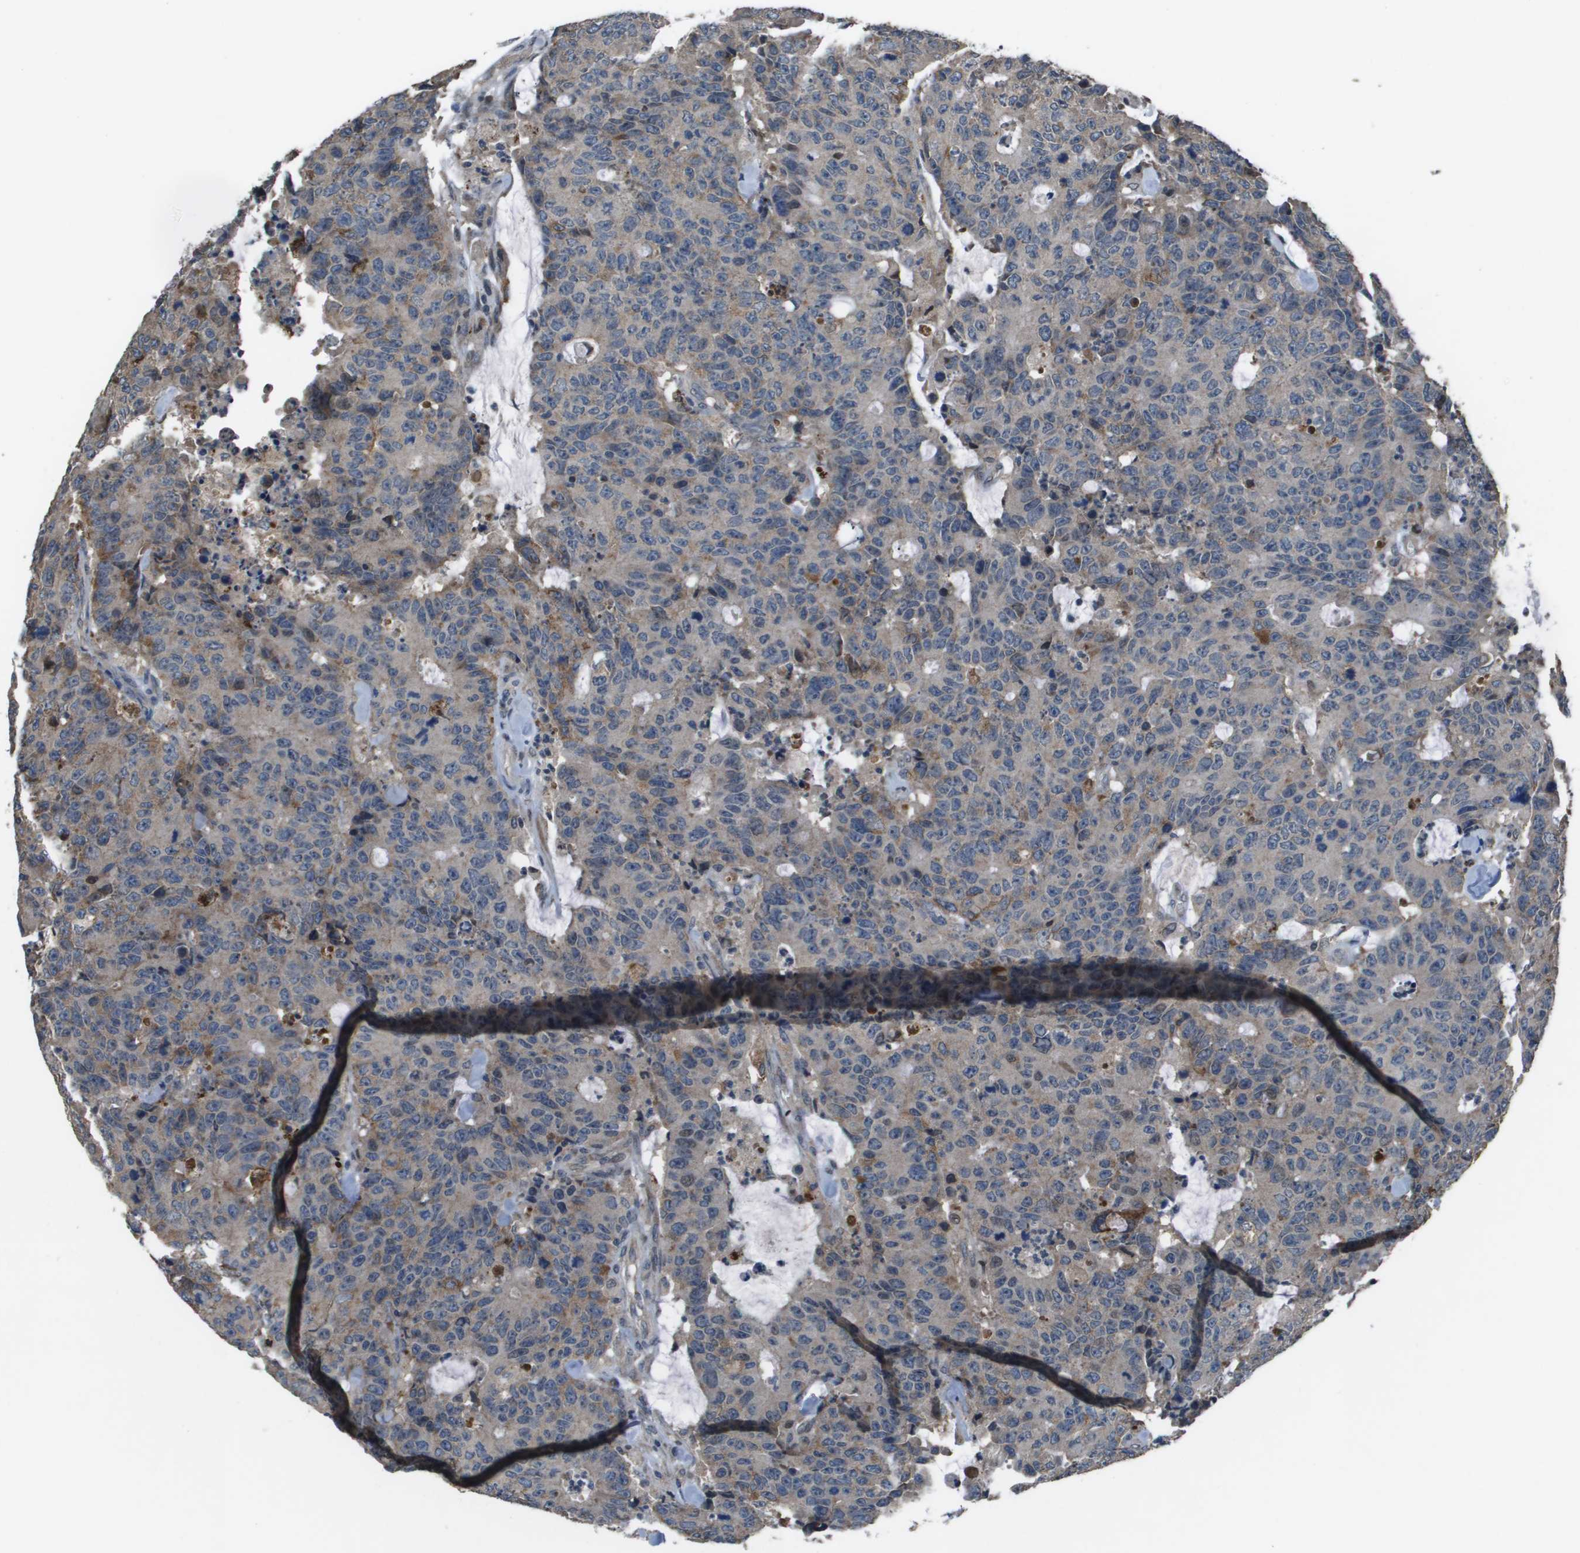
{"staining": {"intensity": "weak", "quantity": "<25%", "location": "cytoplasmic/membranous"}, "tissue": "colorectal cancer", "cell_type": "Tumor cells", "image_type": "cancer", "snomed": [{"axis": "morphology", "description": "Adenocarcinoma, NOS"}, {"axis": "topography", "description": "Colon"}], "caption": "DAB immunohistochemical staining of human adenocarcinoma (colorectal) reveals no significant expression in tumor cells.", "gene": "GOSR2", "patient": {"sex": "female", "age": 86}}